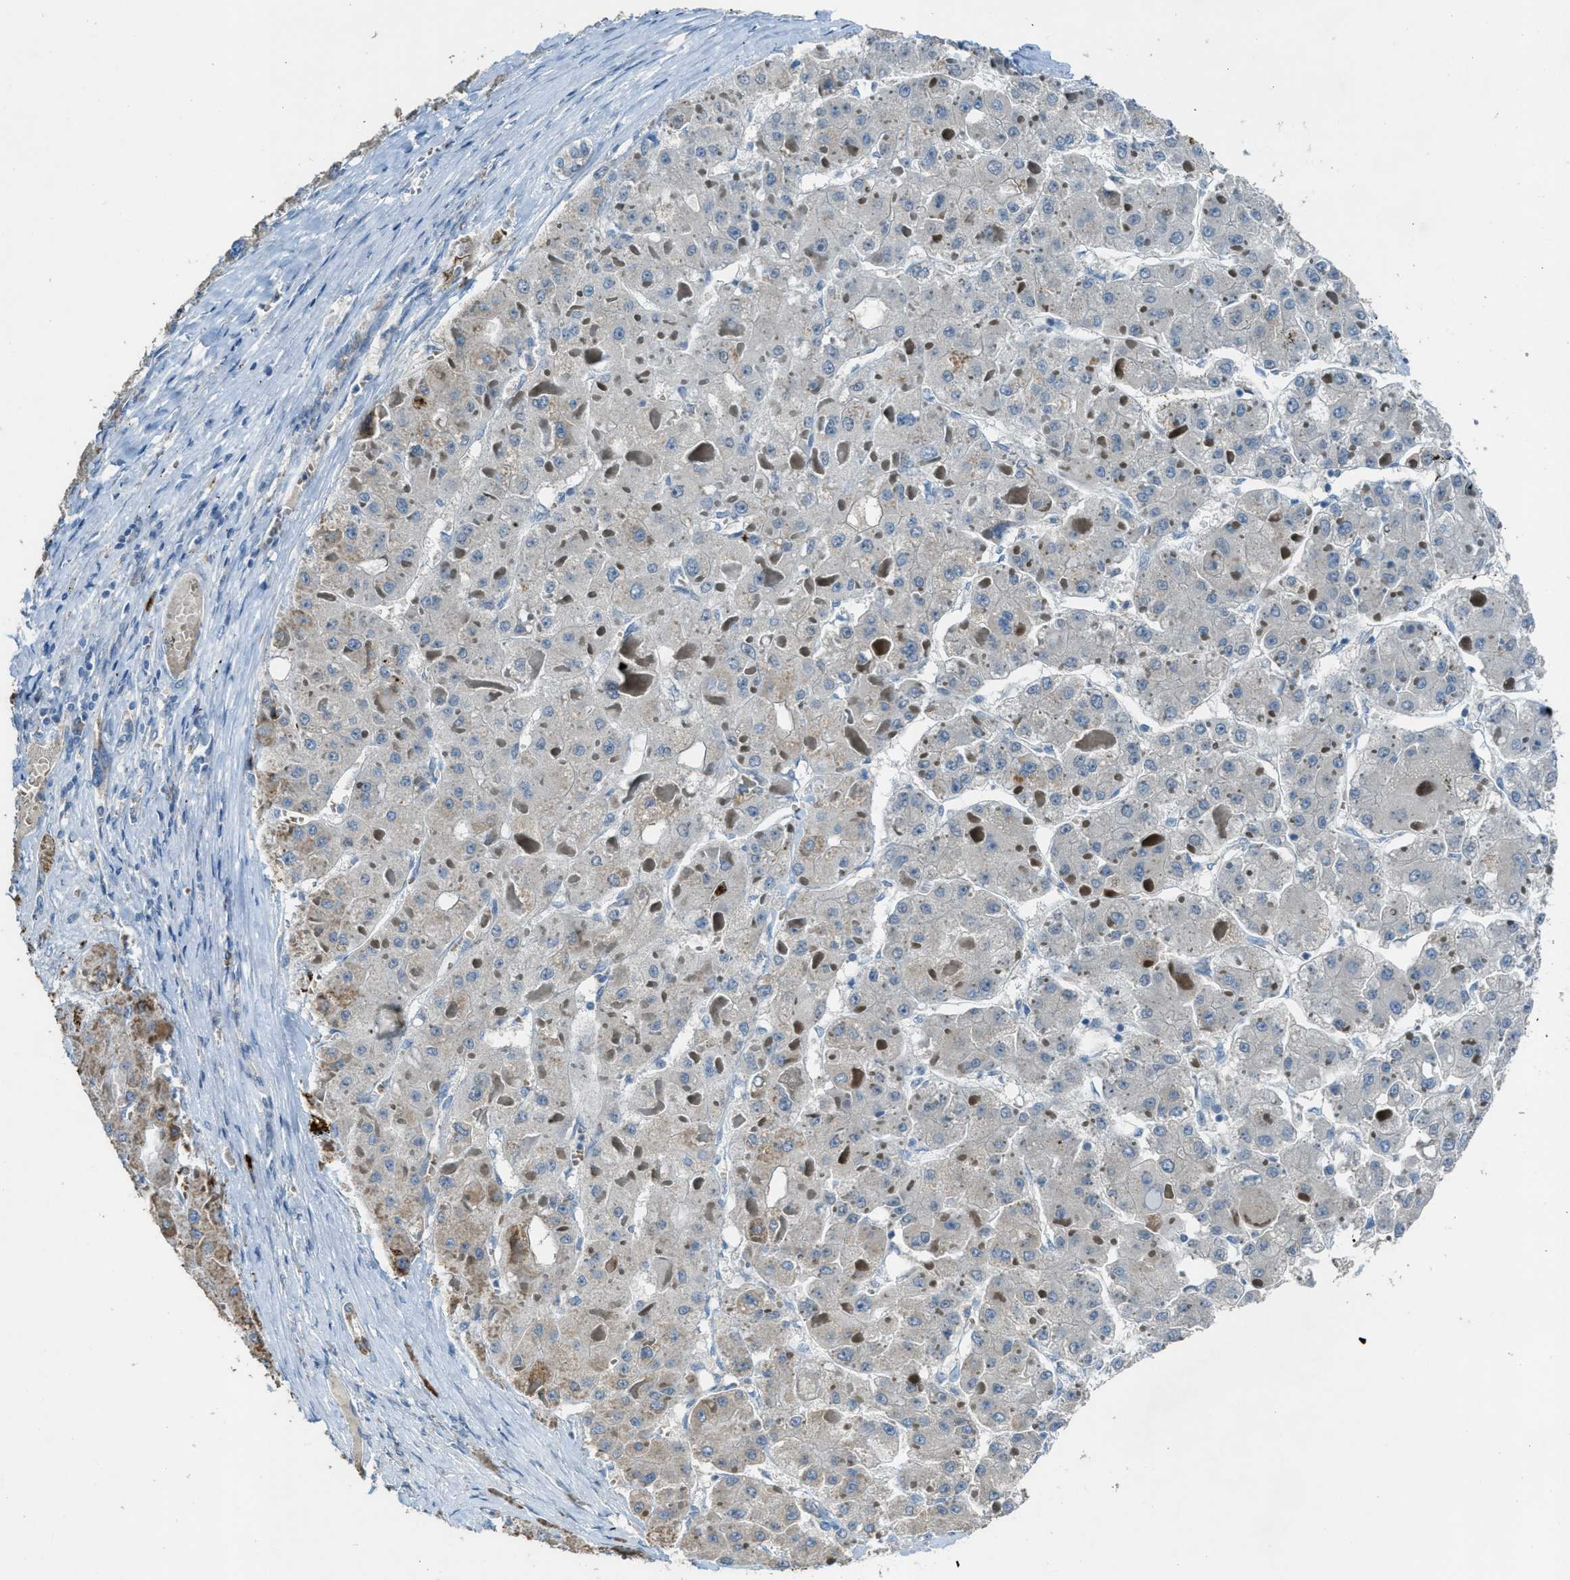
{"staining": {"intensity": "negative", "quantity": "none", "location": "none"}, "tissue": "liver cancer", "cell_type": "Tumor cells", "image_type": "cancer", "snomed": [{"axis": "morphology", "description": "Carcinoma, Hepatocellular, NOS"}, {"axis": "topography", "description": "Liver"}], "caption": "DAB immunohistochemical staining of liver hepatocellular carcinoma reveals no significant staining in tumor cells.", "gene": "CDON", "patient": {"sex": "female", "age": 73}}